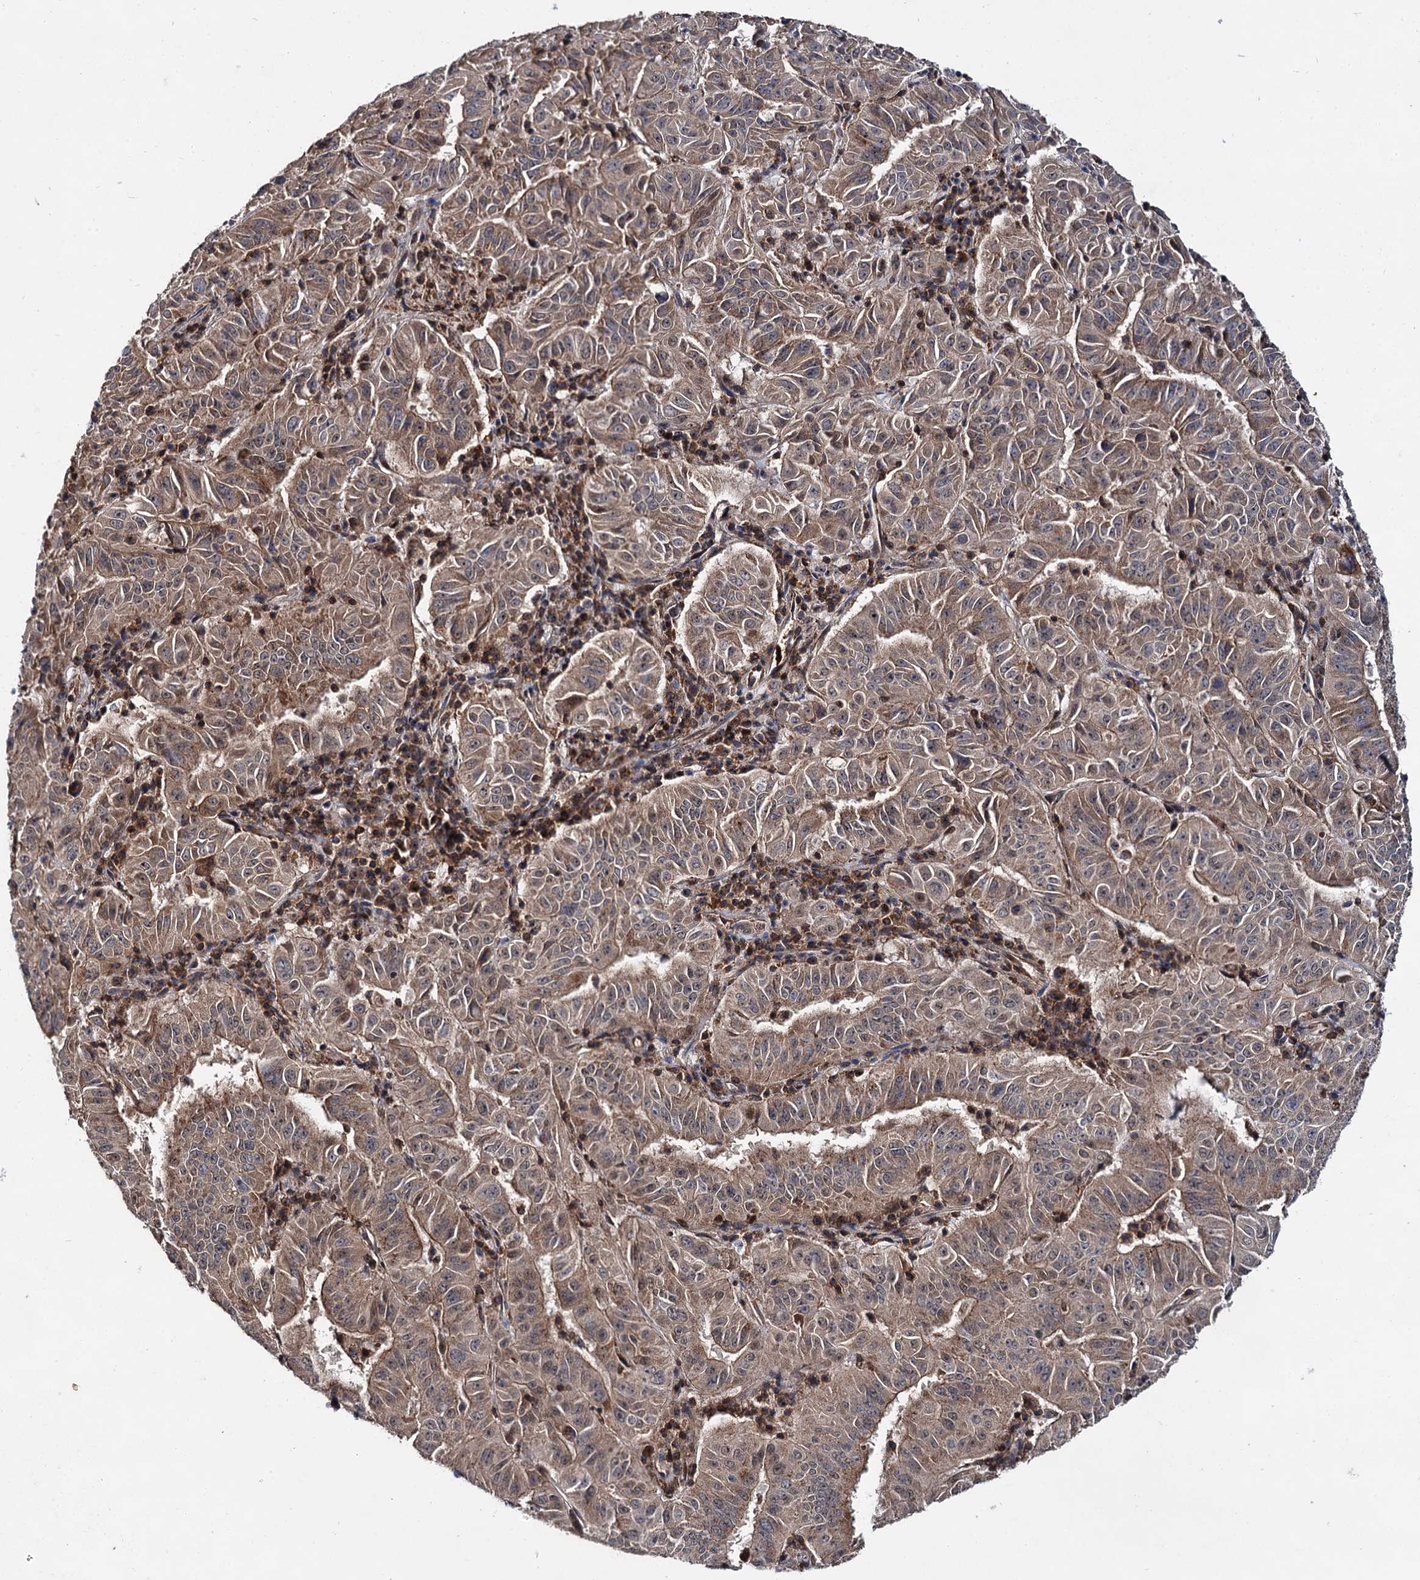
{"staining": {"intensity": "moderate", "quantity": ">75%", "location": "cytoplasmic/membranous"}, "tissue": "pancreatic cancer", "cell_type": "Tumor cells", "image_type": "cancer", "snomed": [{"axis": "morphology", "description": "Adenocarcinoma, NOS"}, {"axis": "topography", "description": "Pancreas"}], "caption": "Immunohistochemical staining of adenocarcinoma (pancreatic) exhibits medium levels of moderate cytoplasmic/membranous protein positivity in about >75% of tumor cells.", "gene": "ABLIM1", "patient": {"sex": "male", "age": 63}}